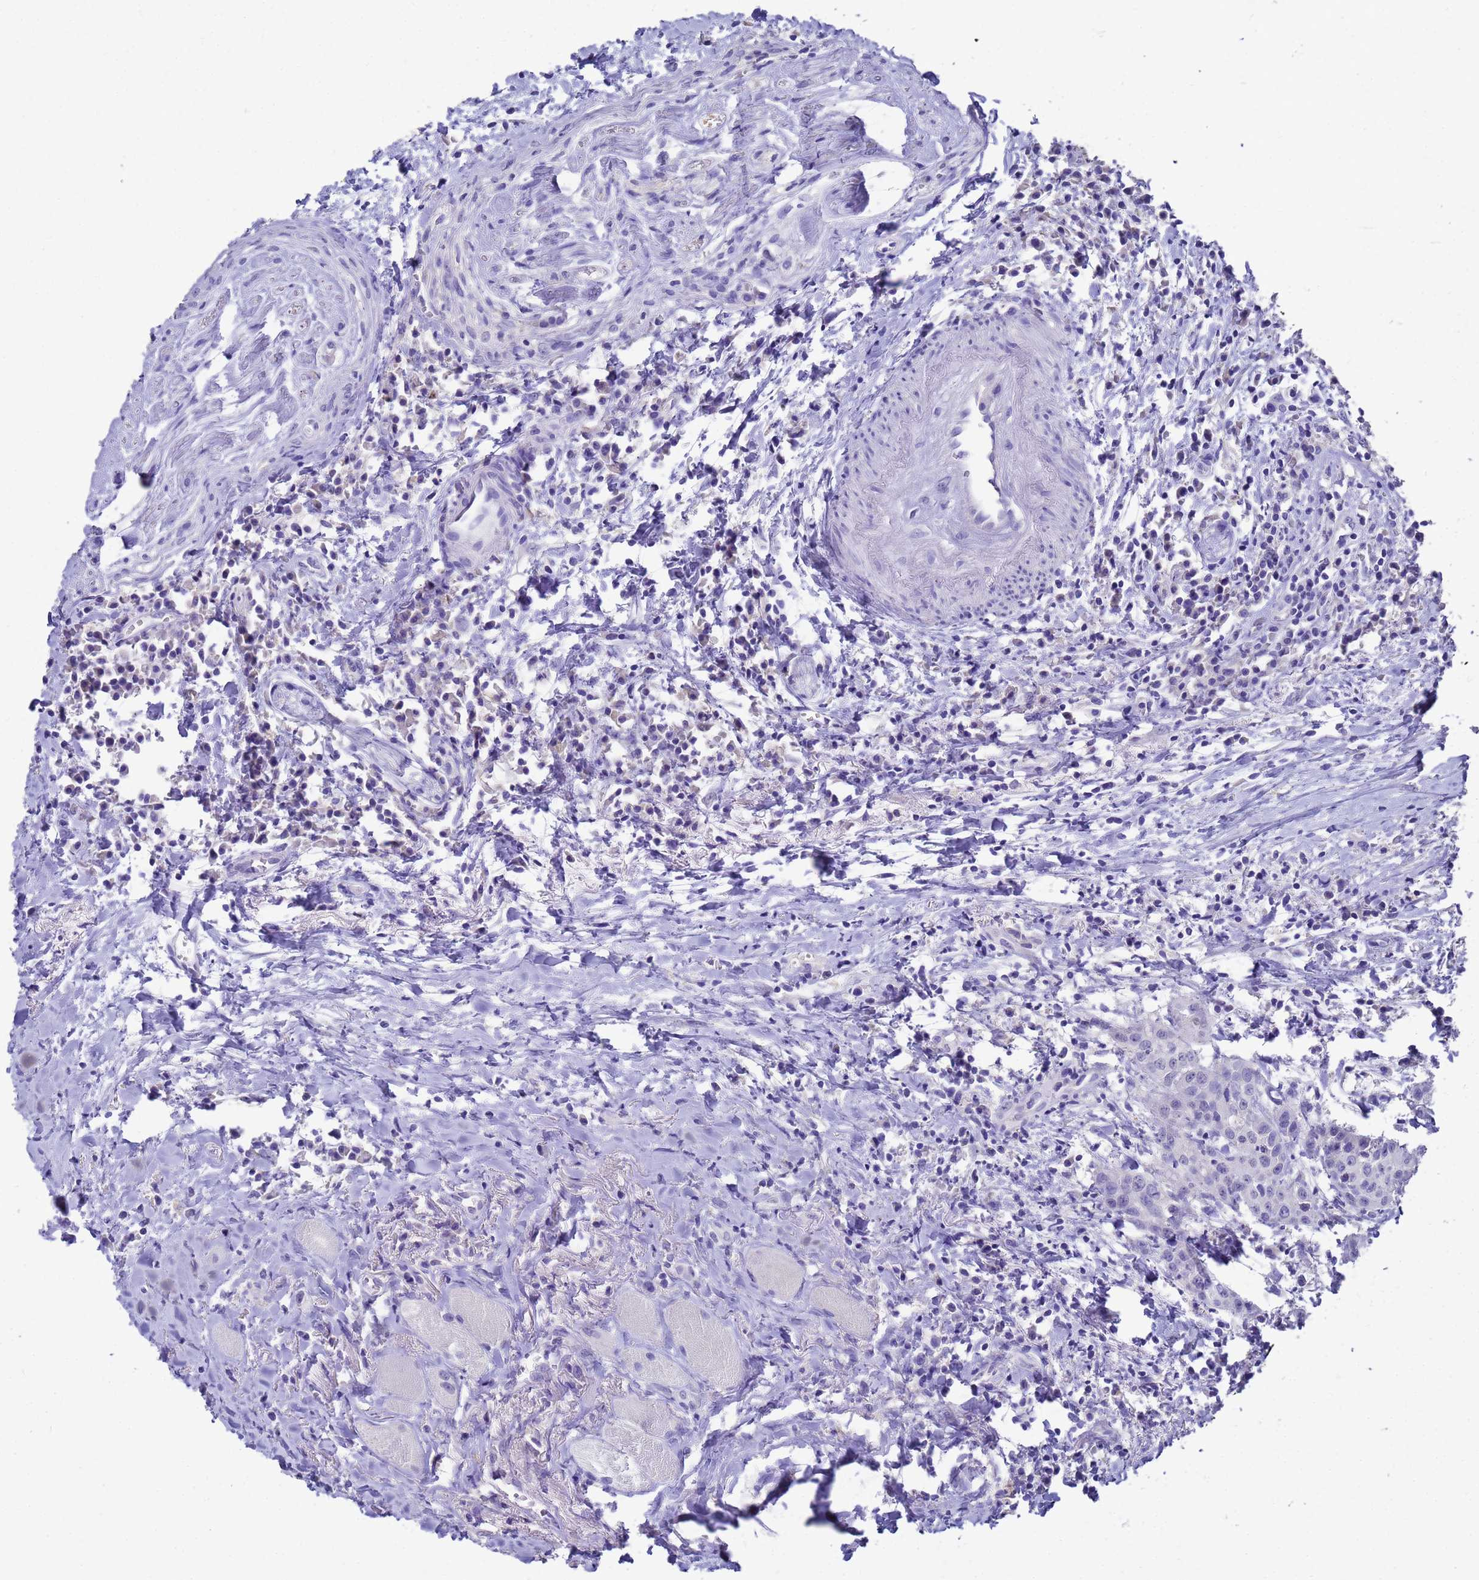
{"staining": {"intensity": "negative", "quantity": "none", "location": "none"}, "tissue": "head and neck cancer", "cell_type": "Tumor cells", "image_type": "cancer", "snomed": [{"axis": "morphology", "description": "Squamous cell carcinoma, NOS"}, {"axis": "topography", "description": "Head-Neck"}], "caption": "Immunohistochemistry micrograph of neoplastic tissue: human squamous cell carcinoma (head and neck) stained with DAB exhibits no significant protein expression in tumor cells.", "gene": "MS4A13", "patient": {"sex": "female", "age": 70}}